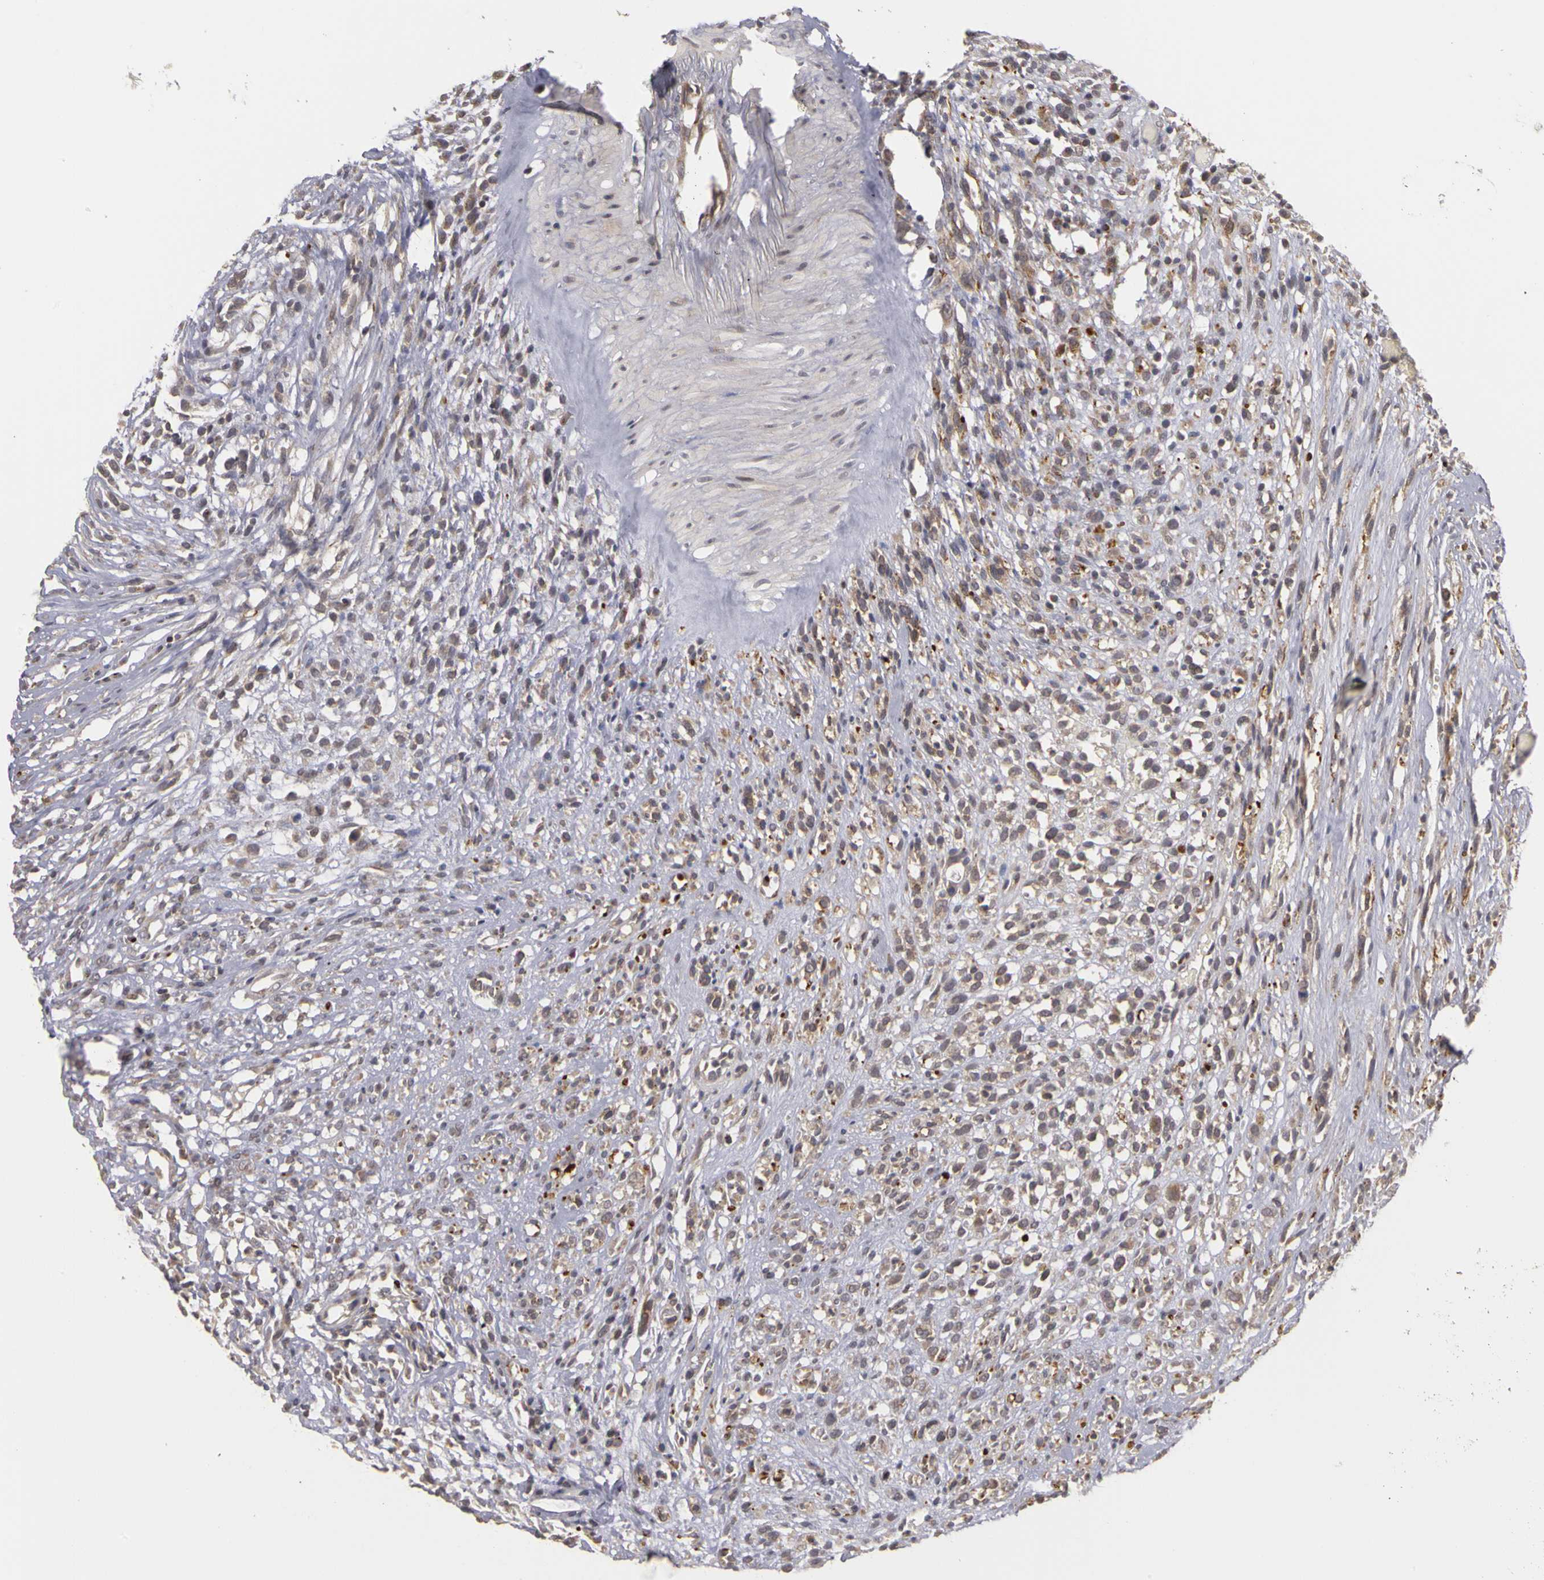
{"staining": {"intensity": "weak", "quantity": "25%-75%", "location": "cytoplasmic/membranous"}, "tissue": "glioma", "cell_type": "Tumor cells", "image_type": "cancer", "snomed": [{"axis": "morphology", "description": "Glioma, malignant, High grade"}, {"axis": "topography", "description": "Brain"}], "caption": "Immunohistochemistry (IHC) photomicrograph of human glioma stained for a protein (brown), which reveals low levels of weak cytoplasmic/membranous positivity in approximately 25%-75% of tumor cells.", "gene": "FRMD7", "patient": {"sex": "male", "age": 66}}